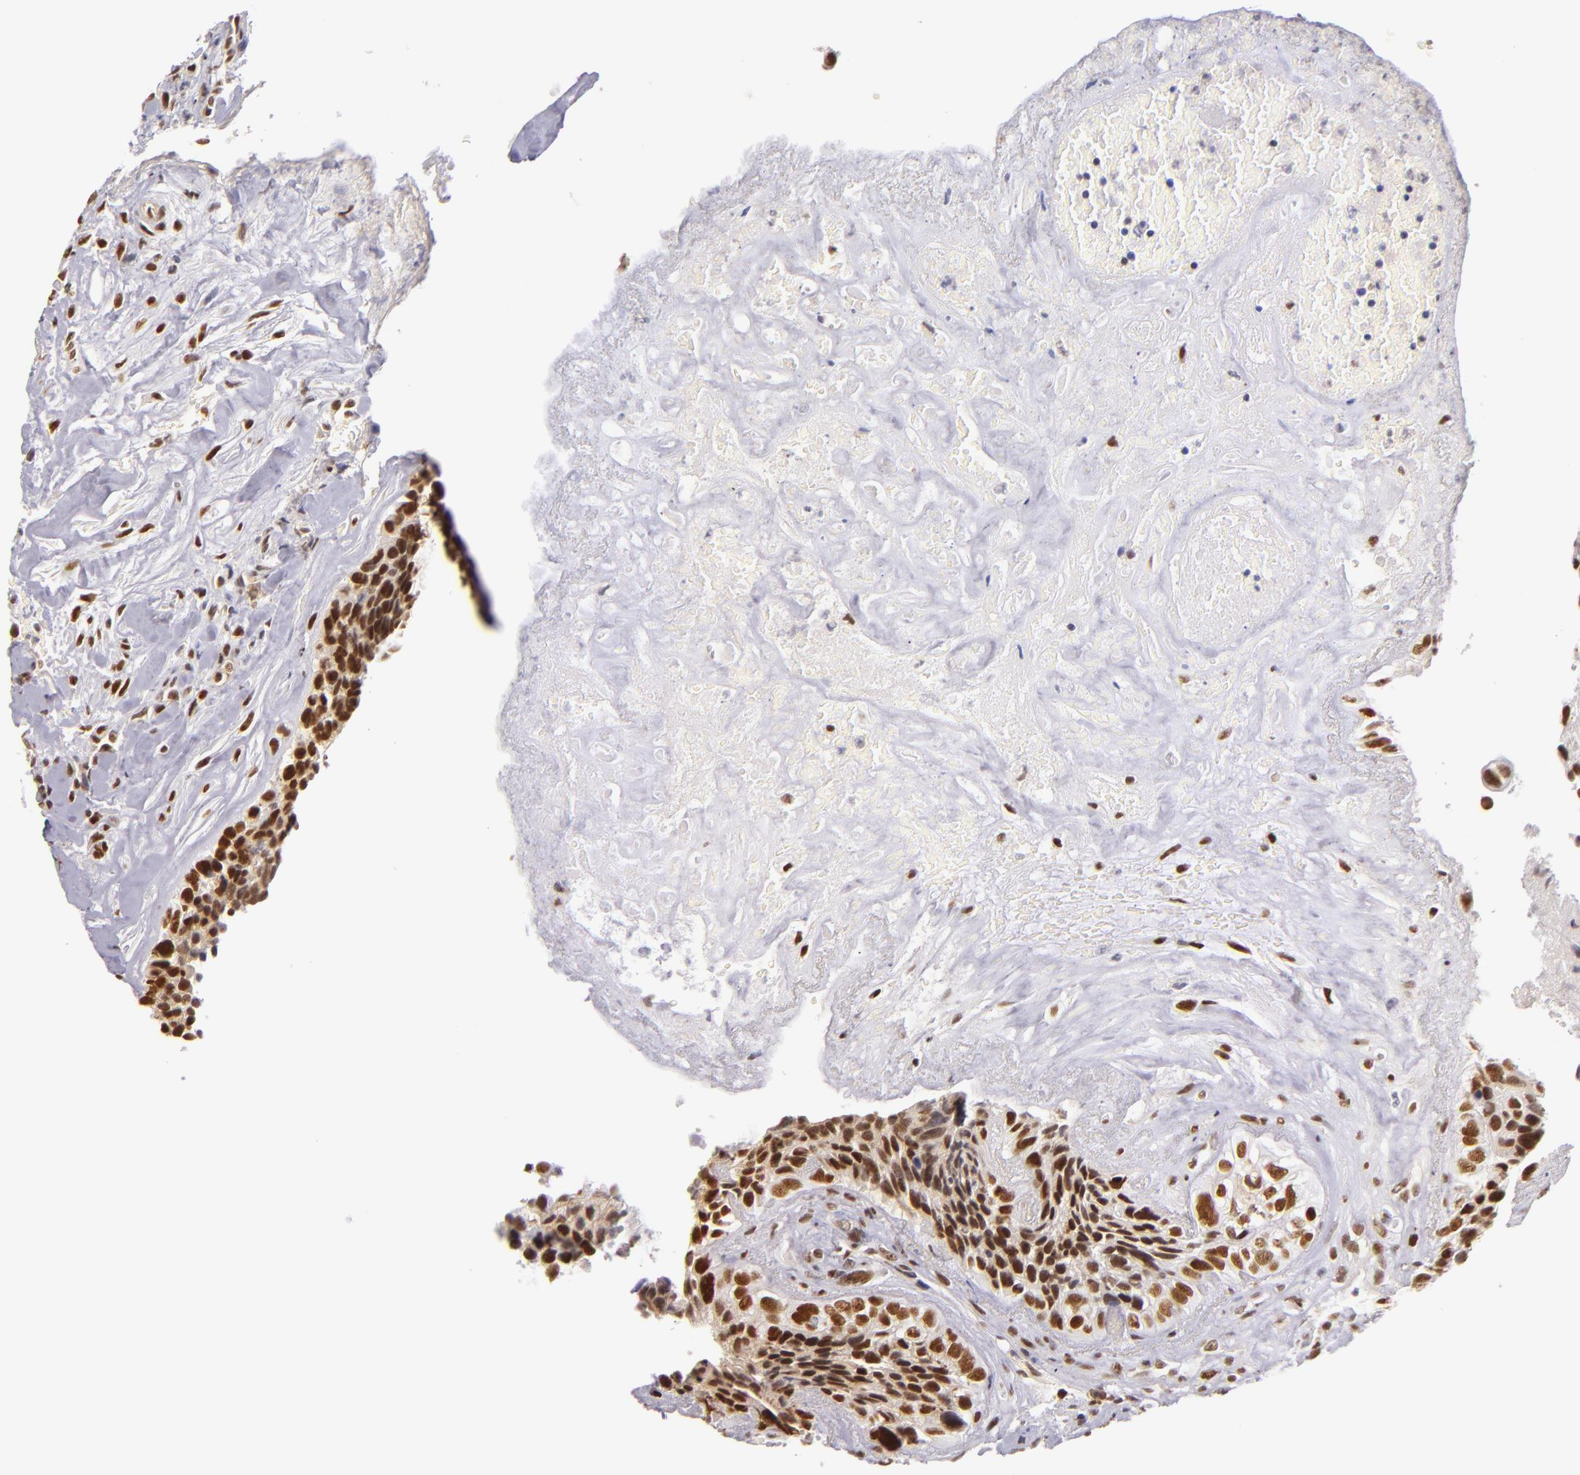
{"staining": {"intensity": "moderate", "quantity": ">75%", "location": "nuclear"}, "tissue": "breast cancer", "cell_type": "Tumor cells", "image_type": "cancer", "snomed": [{"axis": "morphology", "description": "Neoplasm, malignant, NOS"}, {"axis": "topography", "description": "Breast"}], "caption": "A brown stain highlights moderate nuclear expression of a protein in human breast cancer tumor cells.", "gene": "NCOR2", "patient": {"sex": "female", "age": 50}}